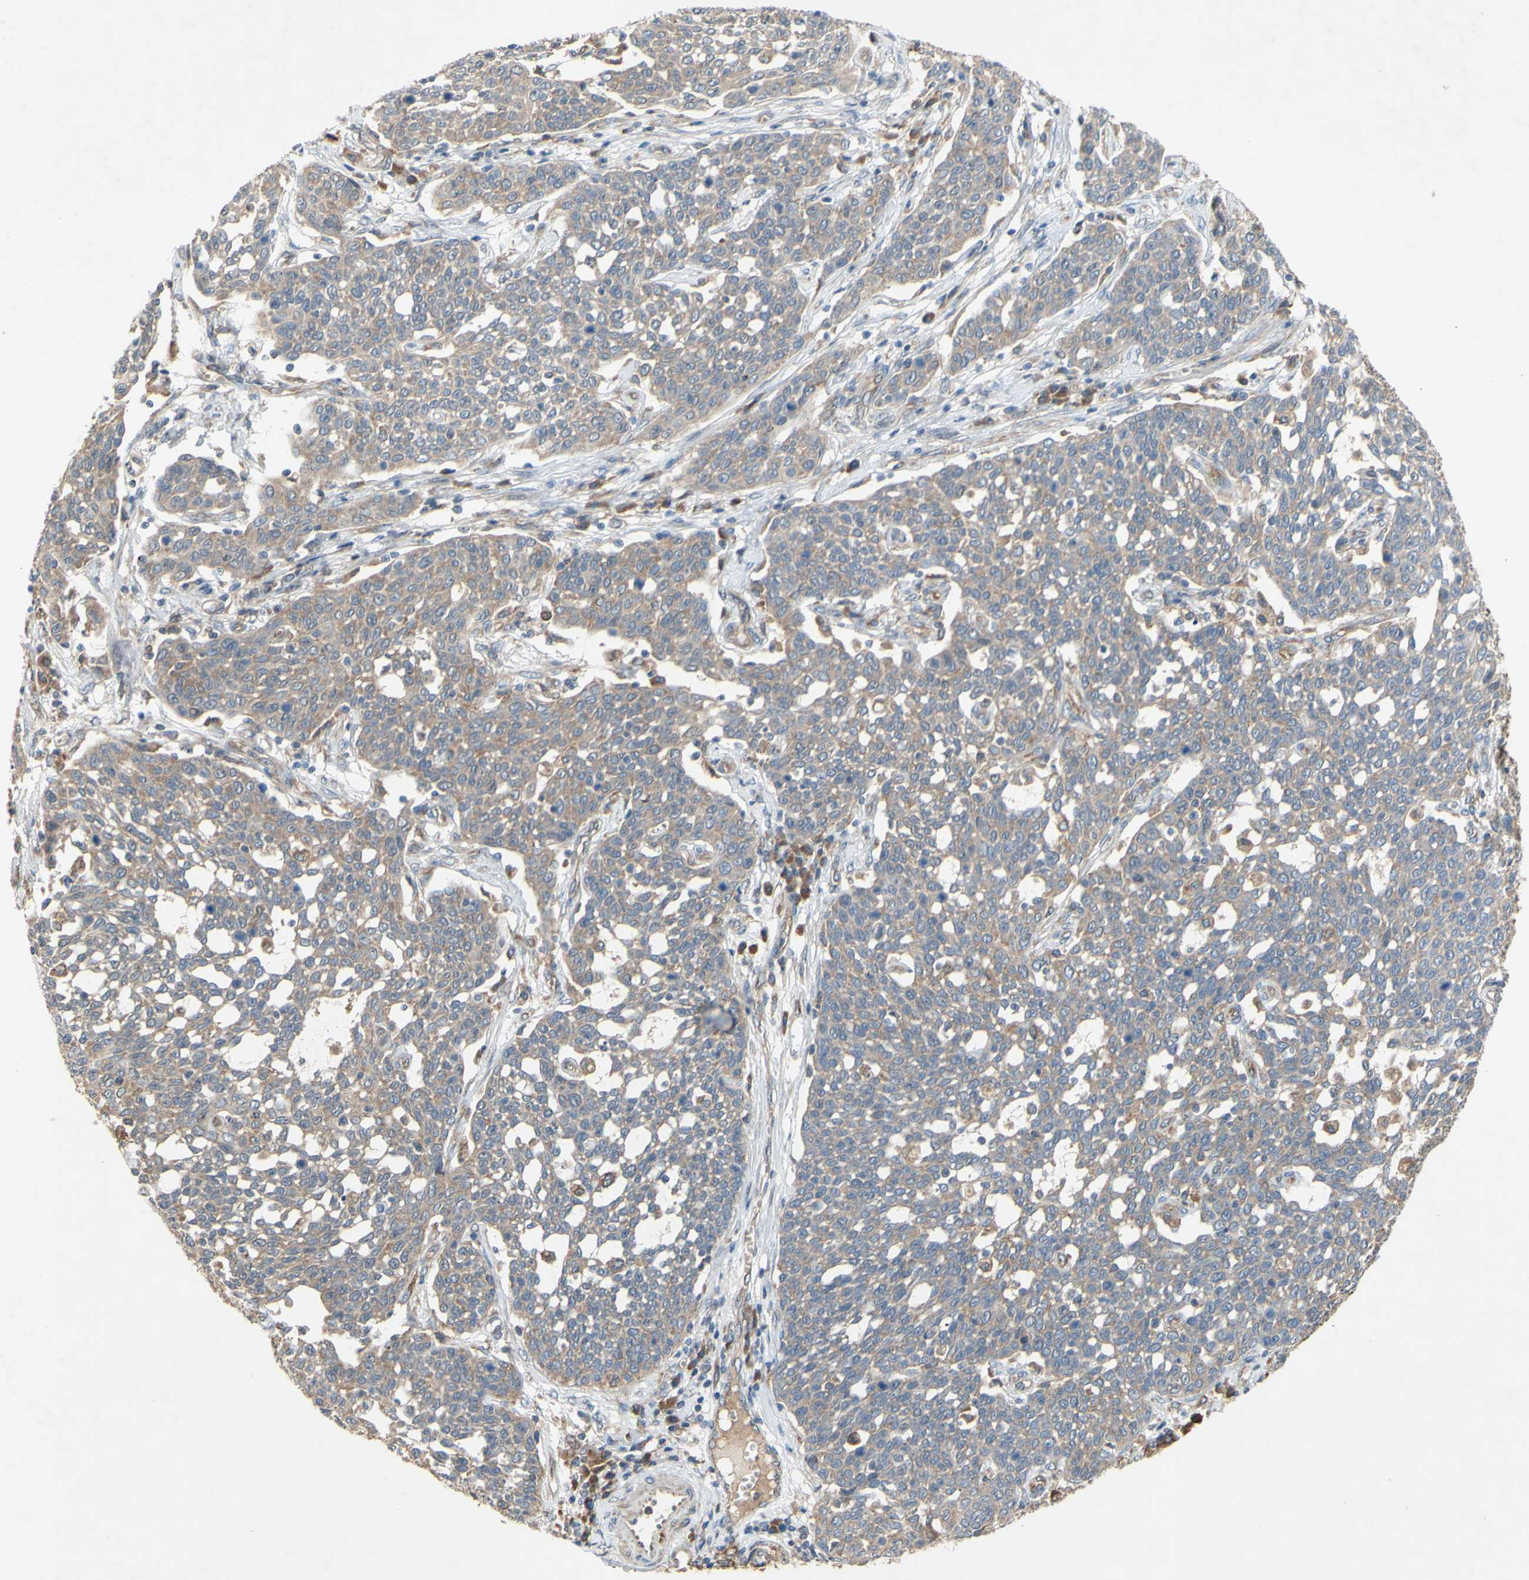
{"staining": {"intensity": "weak", "quantity": ">75%", "location": "cytoplasmic/membranous"}, "tissue": "cervical cancer", "cell_type": "Tumor cells", "image_type": "cancer", "snomed": [{"axis": "morphology", "description": "Squamous cell carcinoma, NOS"}, {"axis": "topography", "description": "Cervix"}], "caption": "Cervical cancer stained with a protein marker shows weak staining in tumor cells.", "gene": "PDGFB", "patient": {"sex": "female", "age": 34}}